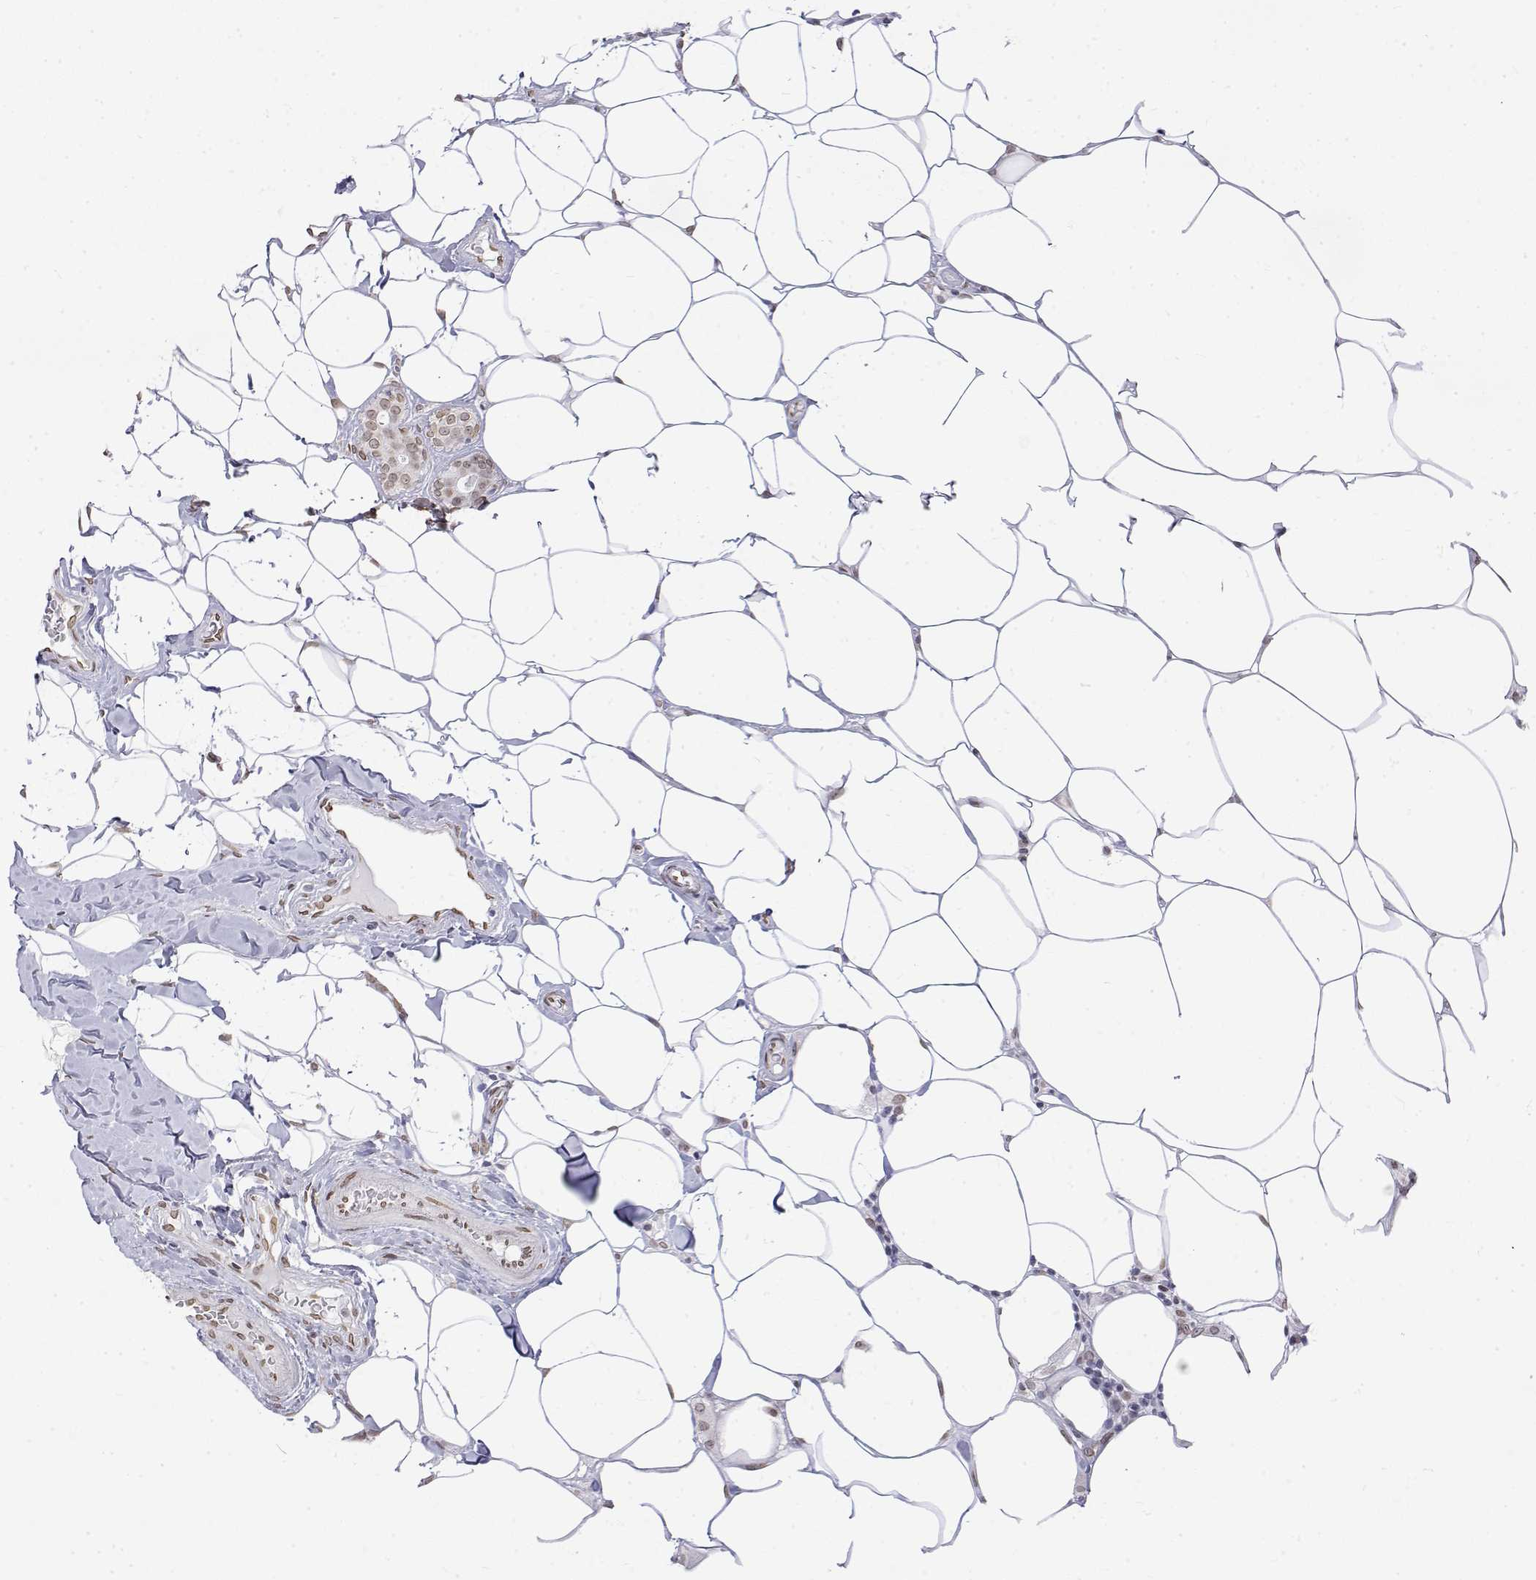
{"staining": {"intensity": "weak", "quantity": ">75%", "location": "nuclear"}, "tissue": "breast cancer", "cell_type": "Tumor cells", "image_type": "cancer", "snomed": [{"axis": "morphology", "description": "Duct carcinoma"}, {"axis": "topography", "description": "Breast"}], "caption": "Weak nuclear staining is seen in about >75% of tumor cells in breast cancer. (DAB (3,3'-diaminobenzidine) IHC with brightfield microscopy, high magnification).", "gene": "ZNF532", "patient": {"sex": "female", "age": 43}}